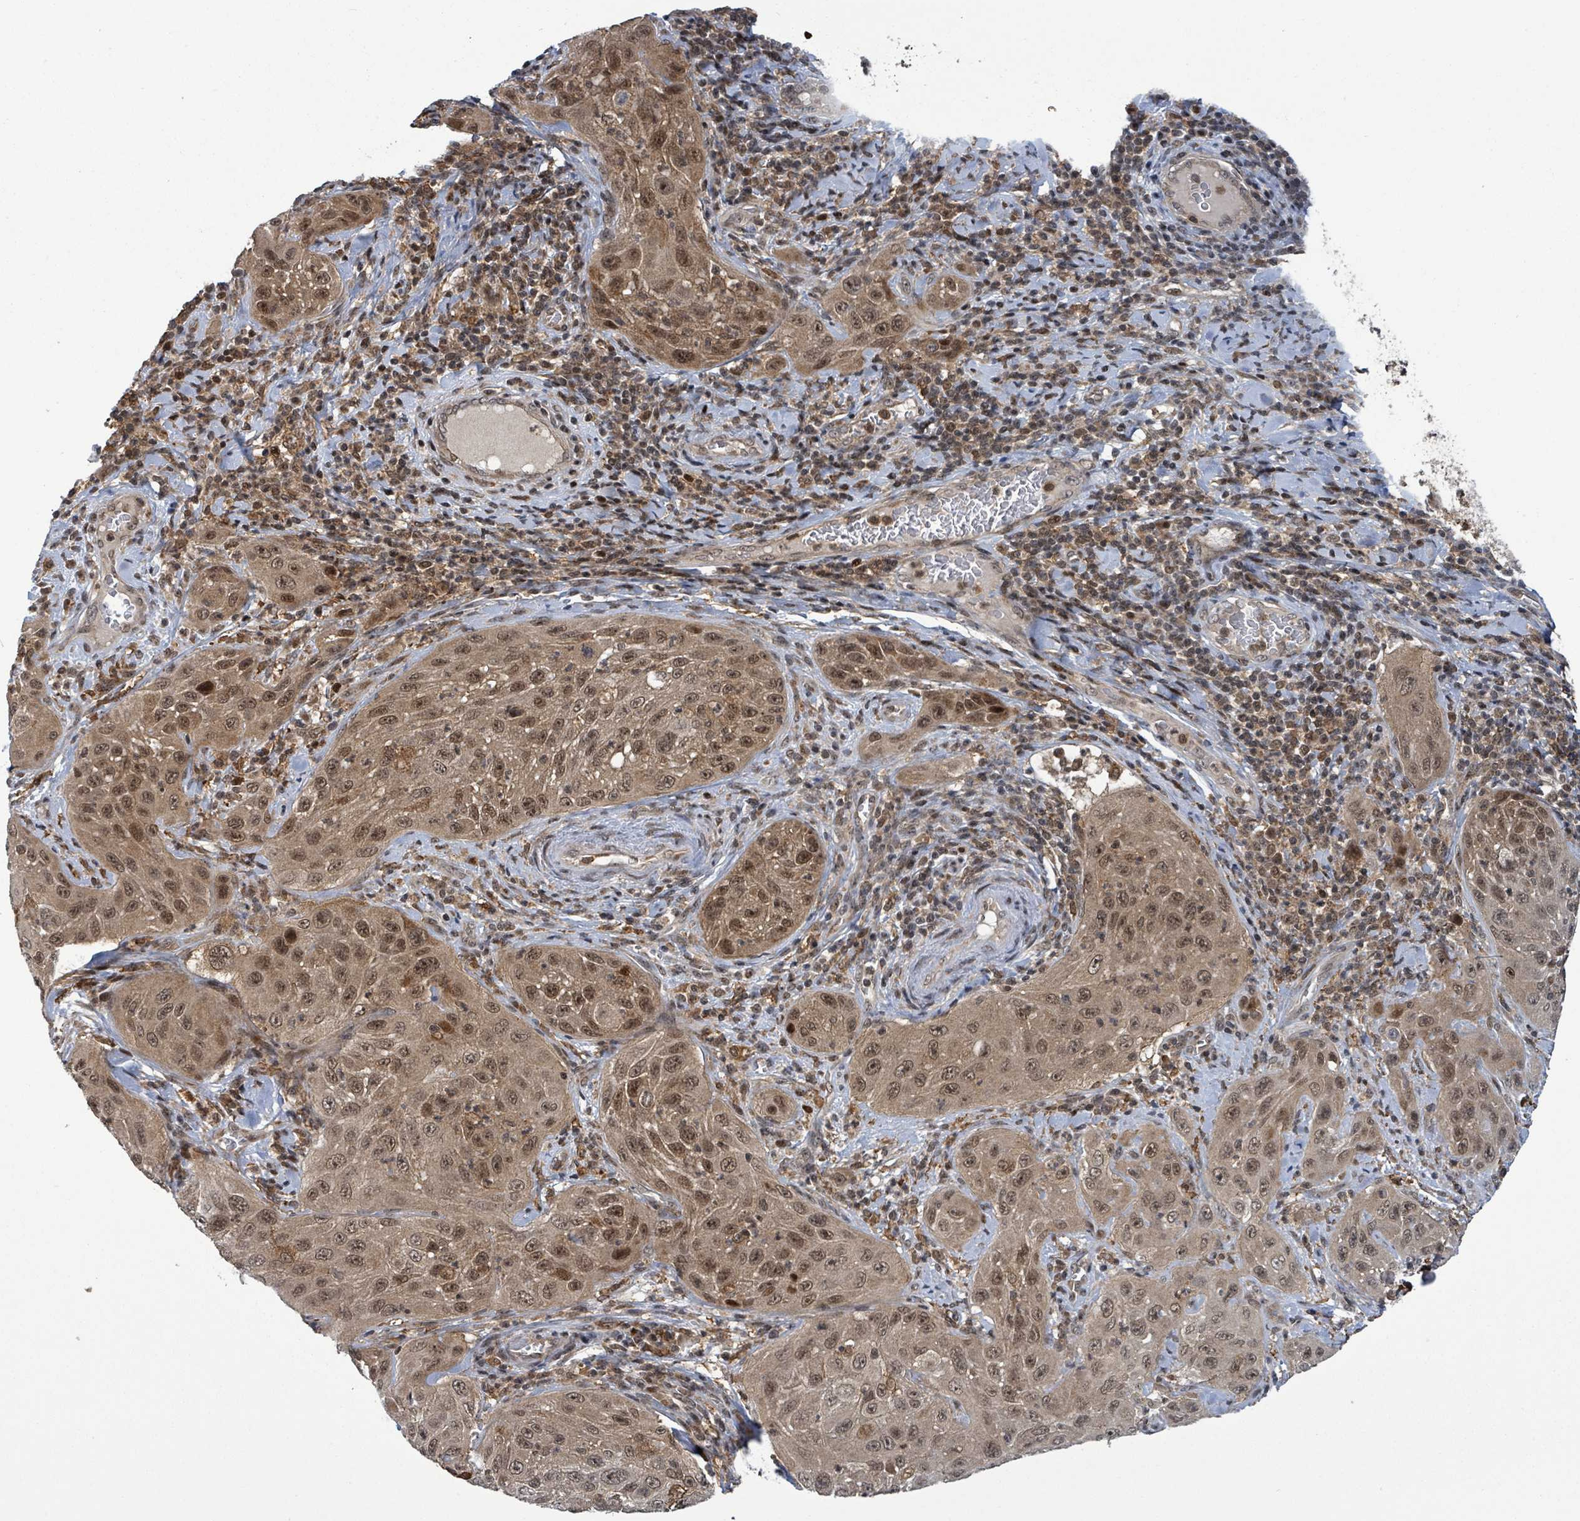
{"staining": {"intensity": "moderate", "quantity": ">75%", "location": "cytoplasmic/membranous,nuclear"}, "tissue": "cervical cancer", "cell_type": "Tumor cells", "image_type": "cancer", "snomed": [{"axis": "morphology", "description": "Squamous cell carcinoma, NOS"}, {"axis": "topography", "description": "Cervix"}], "caption": "The histopathology image reveals immunohistochemical staining of cervical cancer (squamous cell carcinoma). There is moderate cytoplasmic/membranous and nuclear staining is present in about >75% of tumor cells.", "gene": "FBXO6", "patient": {"sex": "female", "age": 42}}